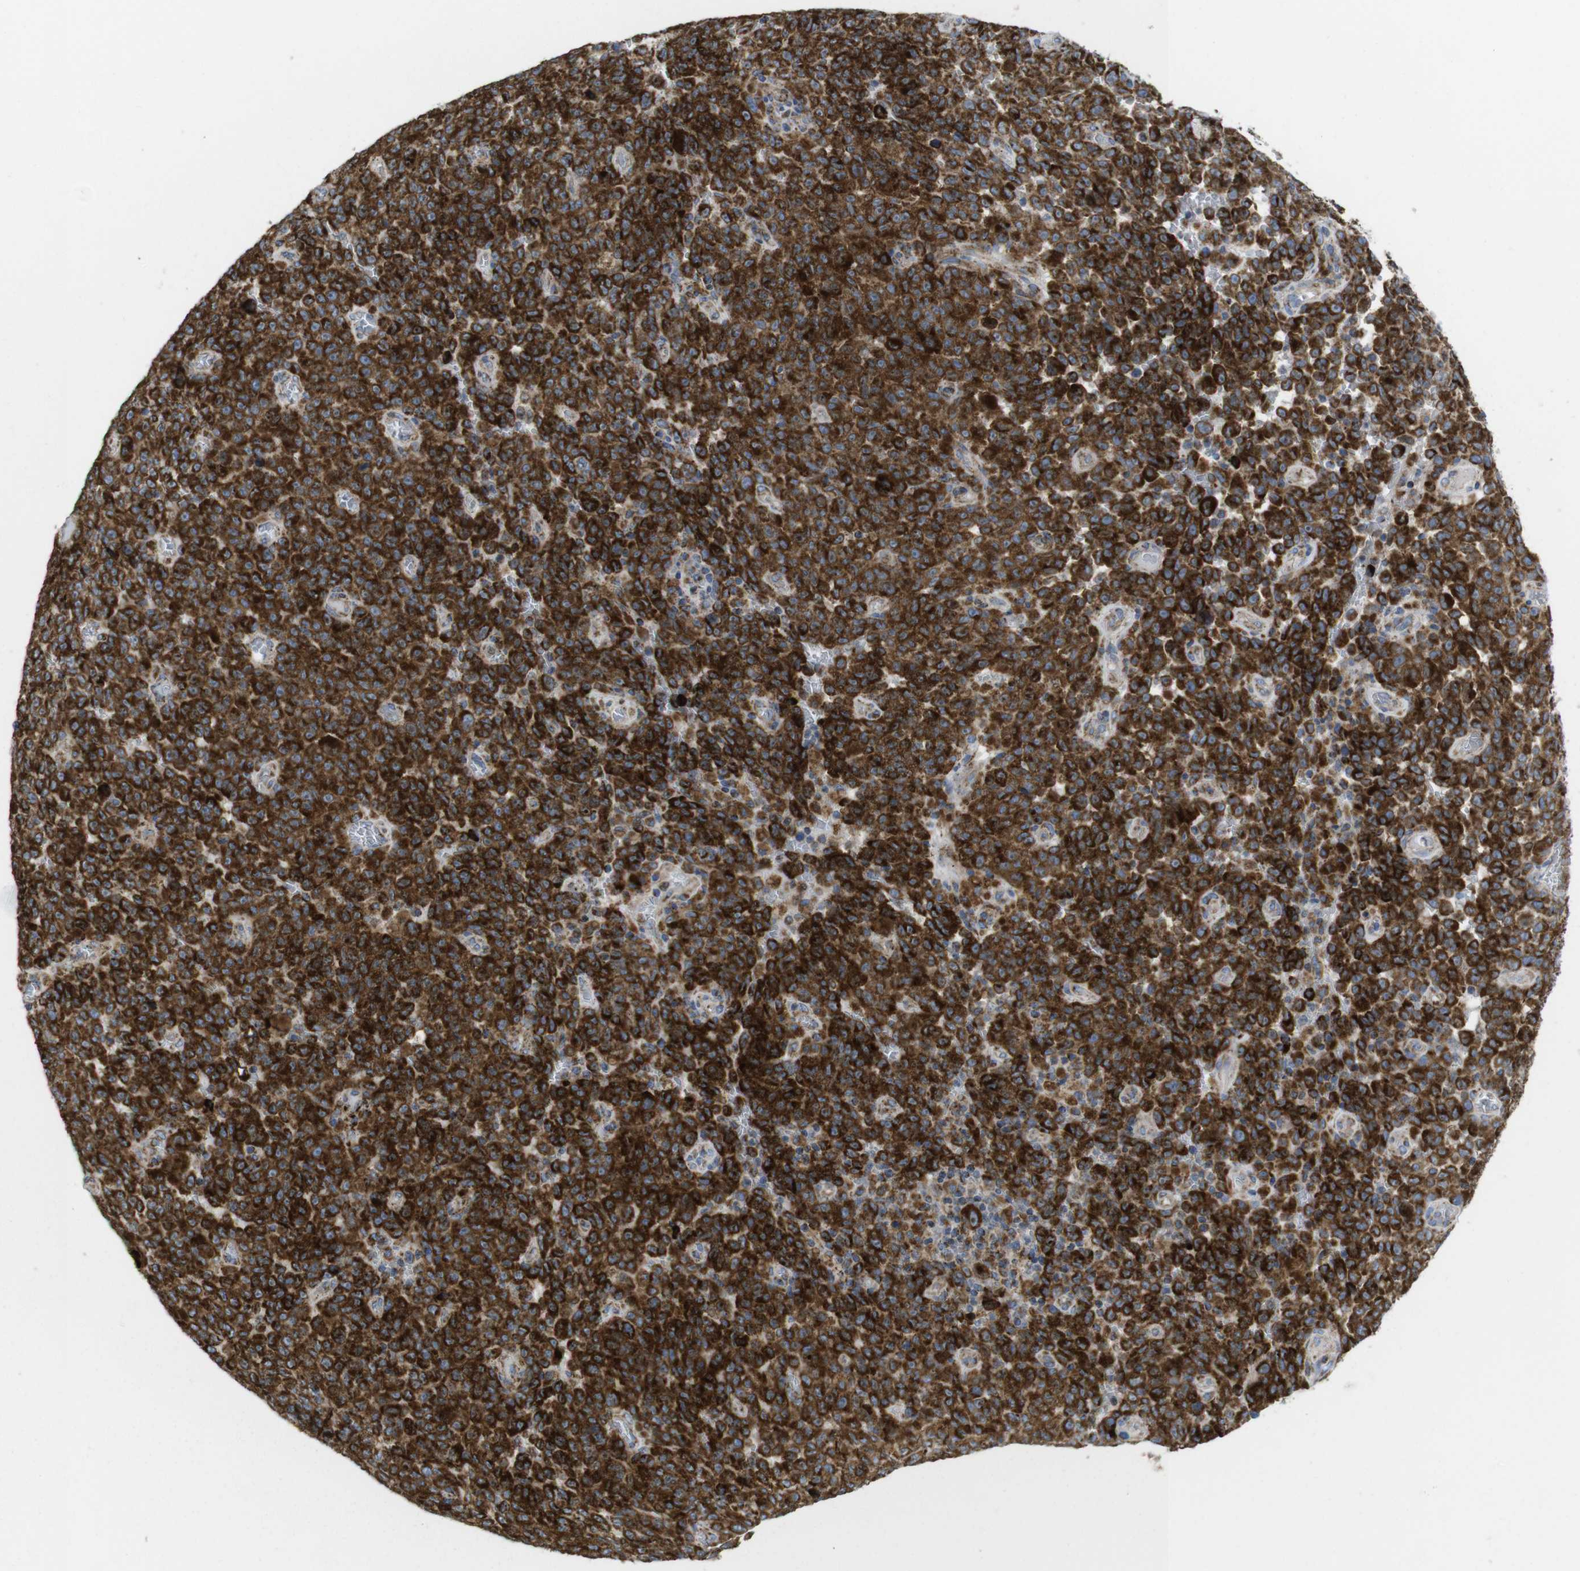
{"staining": {"intensity": "strong", "quantity": ">75%", "location": "cytoplasmic/membranous"}, "tissue": "melanoma", "cell_type": "Tumor cells", "image_type": "cancer", "snomed": [{"axis": "morphology", "description": "Malignant melanoma, NOS"}, {"axis": "topography", "description": "Skin"}], "caption": "An image of malignant melanoma stained for a protein shows strong cytoplasmic/membranous brown staining in tumor cells. (DAB (3,3'-diaminobenzidine) IHC with brightfield microscopy, high magnification).", "gene": "TMEM192", "patient": {"sex": "female", "age": 82}}